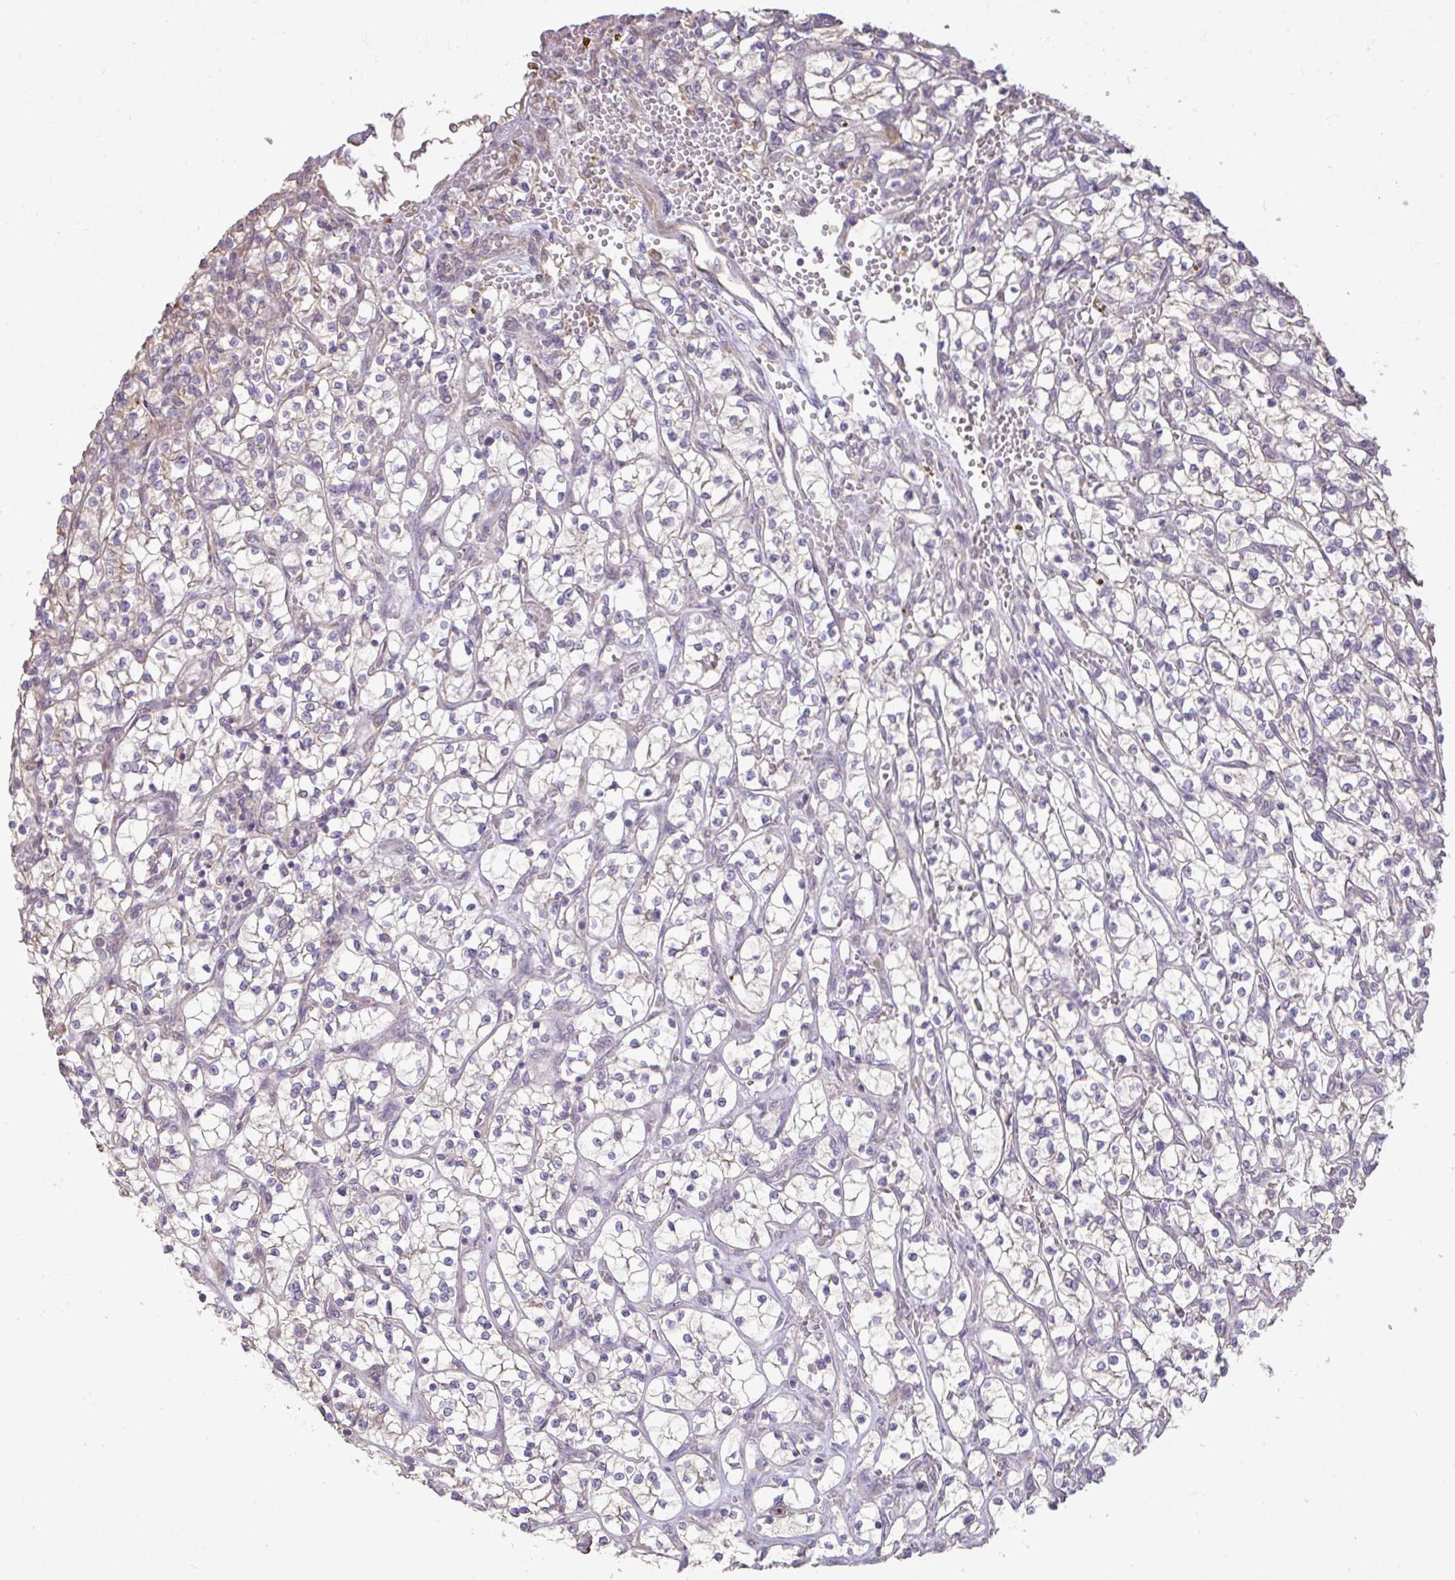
{"staining": {"intensity": "negative", "quantity": "none", "location": "none"}, "tissue": "renal cancer", "cell_type": "Tumor cells", "image_type": "cancer", "snomed": [{"axis": "morphology", "description": "Adenocarcinoma, NOS"}, {"axis": "topography", "description": "Kidney"}], "caption": "This photomicrograph is of adenocarcinoma (renal) stained with immunohistochemistry (IHC) to label a protein in brown with the nuclei are counter-stained blue. There is no staining in tumor cells.", "gene": "BRINP3", "patient": {"sex": "female", "age": 64}}